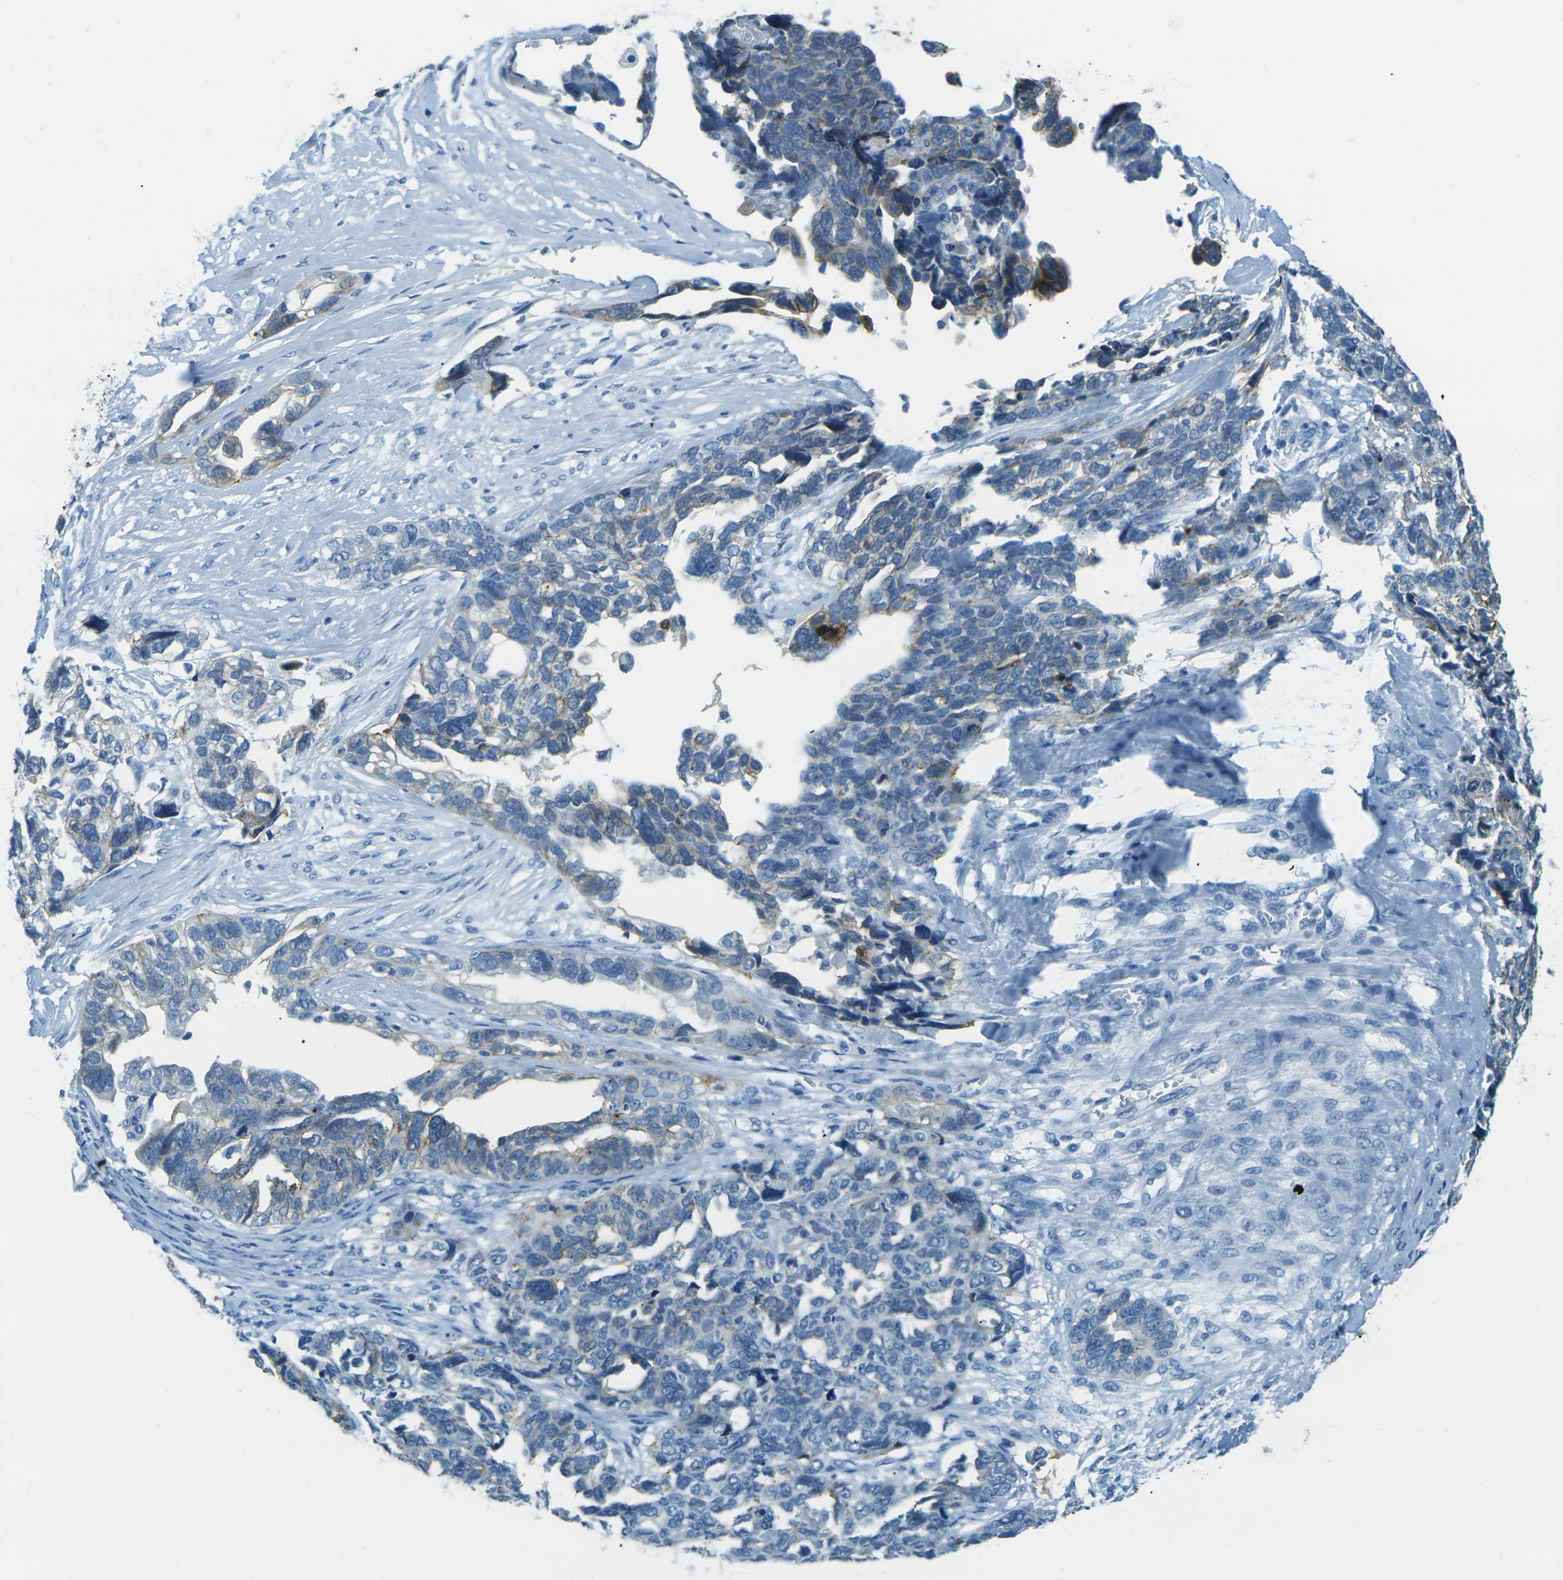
{"staining": {"intensity": "weak", "quantity": "<25%", "location": "cytoplasmic/membranous"}, "tissue": "ovarian cancer", "cell_type": "Tumor cells", "image_type": "cancer", "snomed": [{"axis": "morphology", "description": "Cystadenocarcinoma, serous, NOS"}, {"axis": "topography", "description": "Ovary"}], "caption": "The IHC histopathology image has no significant positivity in tumor cells of ovarian serous cystadenocarcinoma tissue.", "gene": "OCLN", "patient": {"sex": "female", "age": 79}}